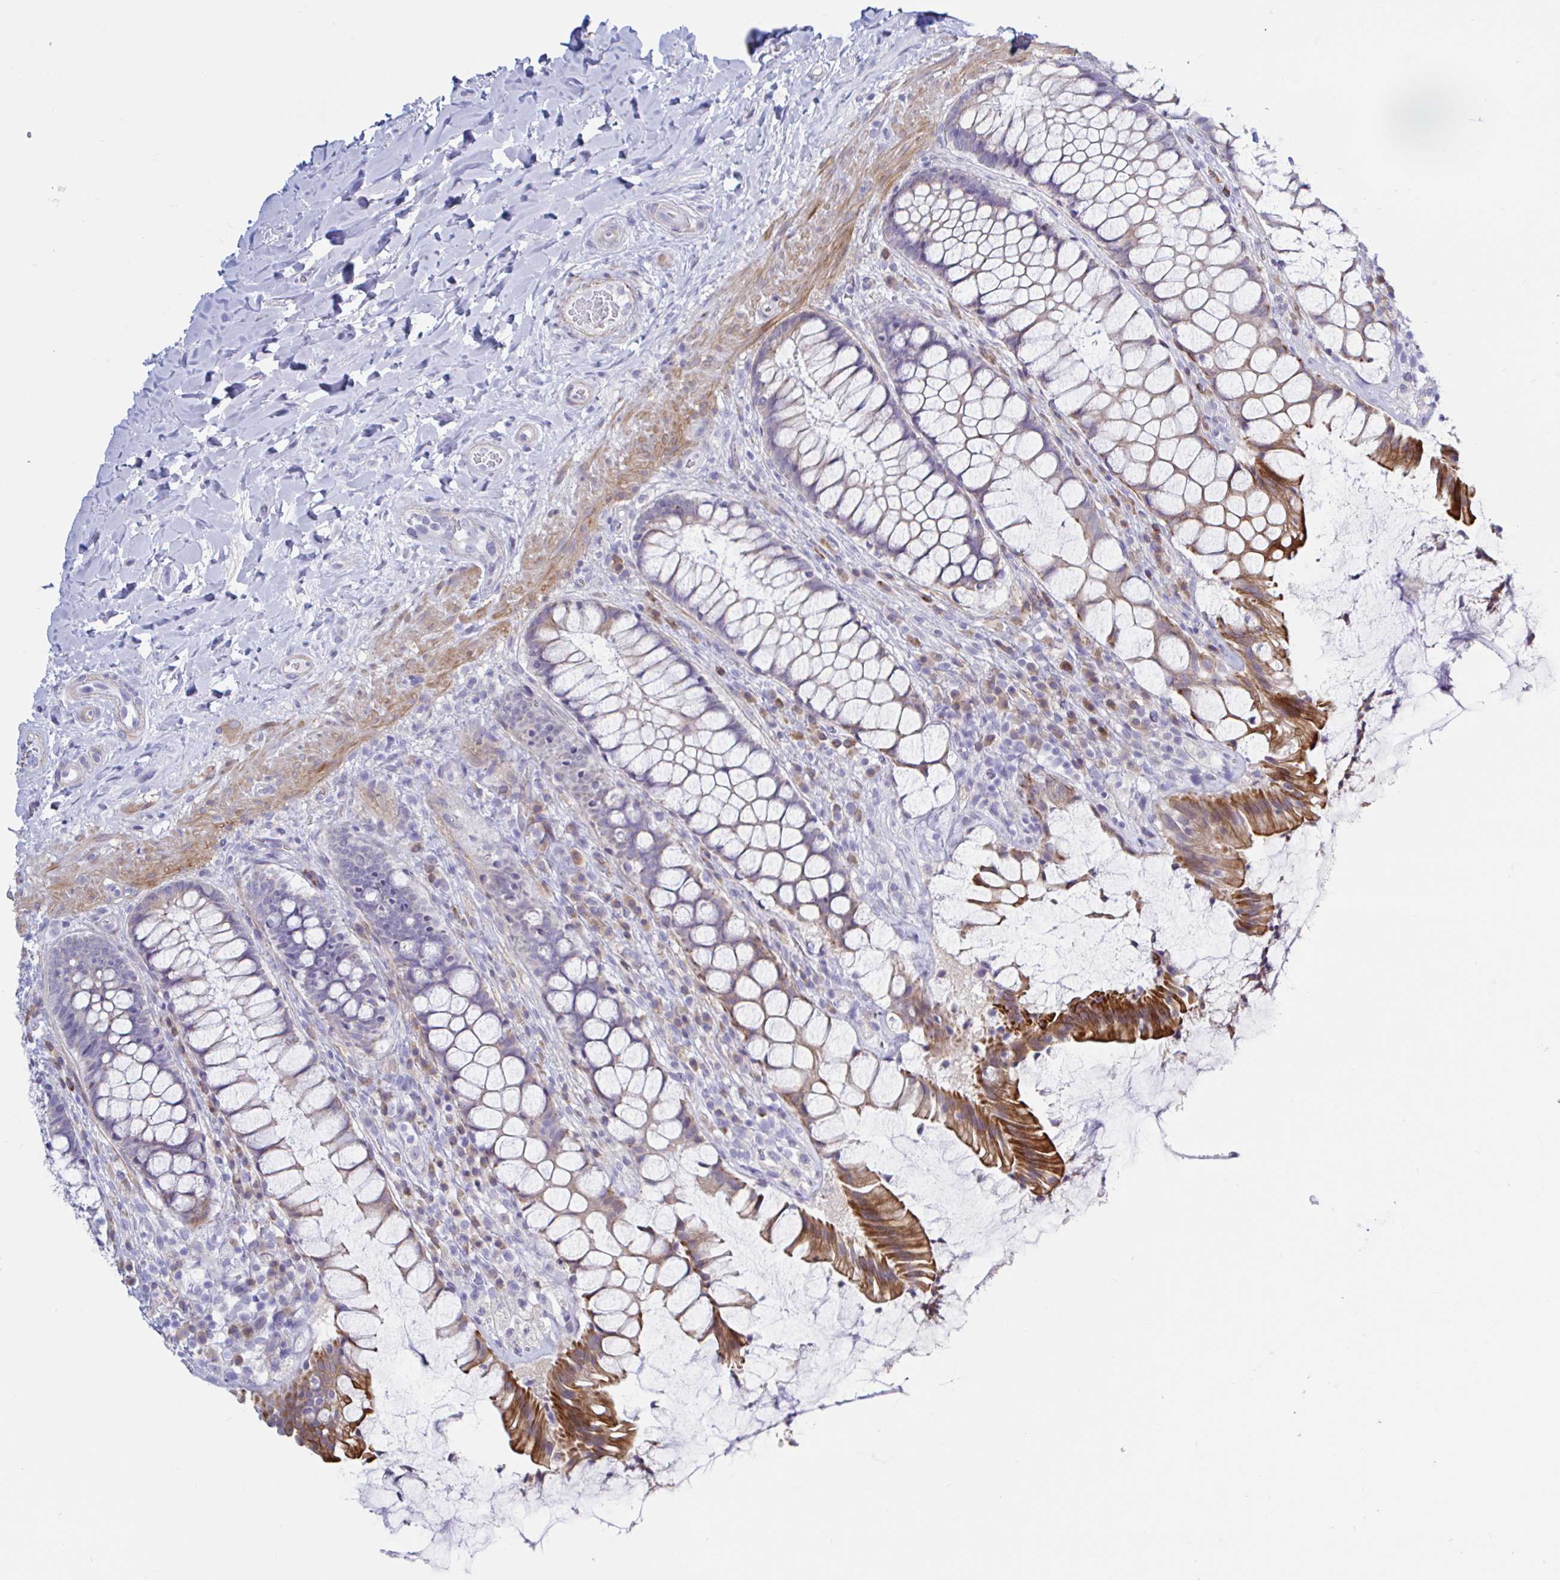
{"staining": {"intensity": "strong", "quantity": "25%-75%", "location": "cytoplasmic/membranous"}, "tissue": "rectum", "cell_type": "Glandular cells", "image_type": "normal", "snomed": [{"axis": "morphology", "description": "Normal tissue, NOS"}, {"axis": "topography", "description": "Rectum"}], "caption": "Immunohistochemistry (IHC) staining of benign rectum, which shows high levels of strong cytoplasmic/membranous staining in about 25%-75% of glandular cells indicating strong cytoplasmic/membranous protein positivity. The staining was performed using DAB (brown) for protein detection and nuclei were counterstained in hematoxylin (blue).", "gene": "ENSG00000271254", "patient": {"sex": "female", "age": 58}}